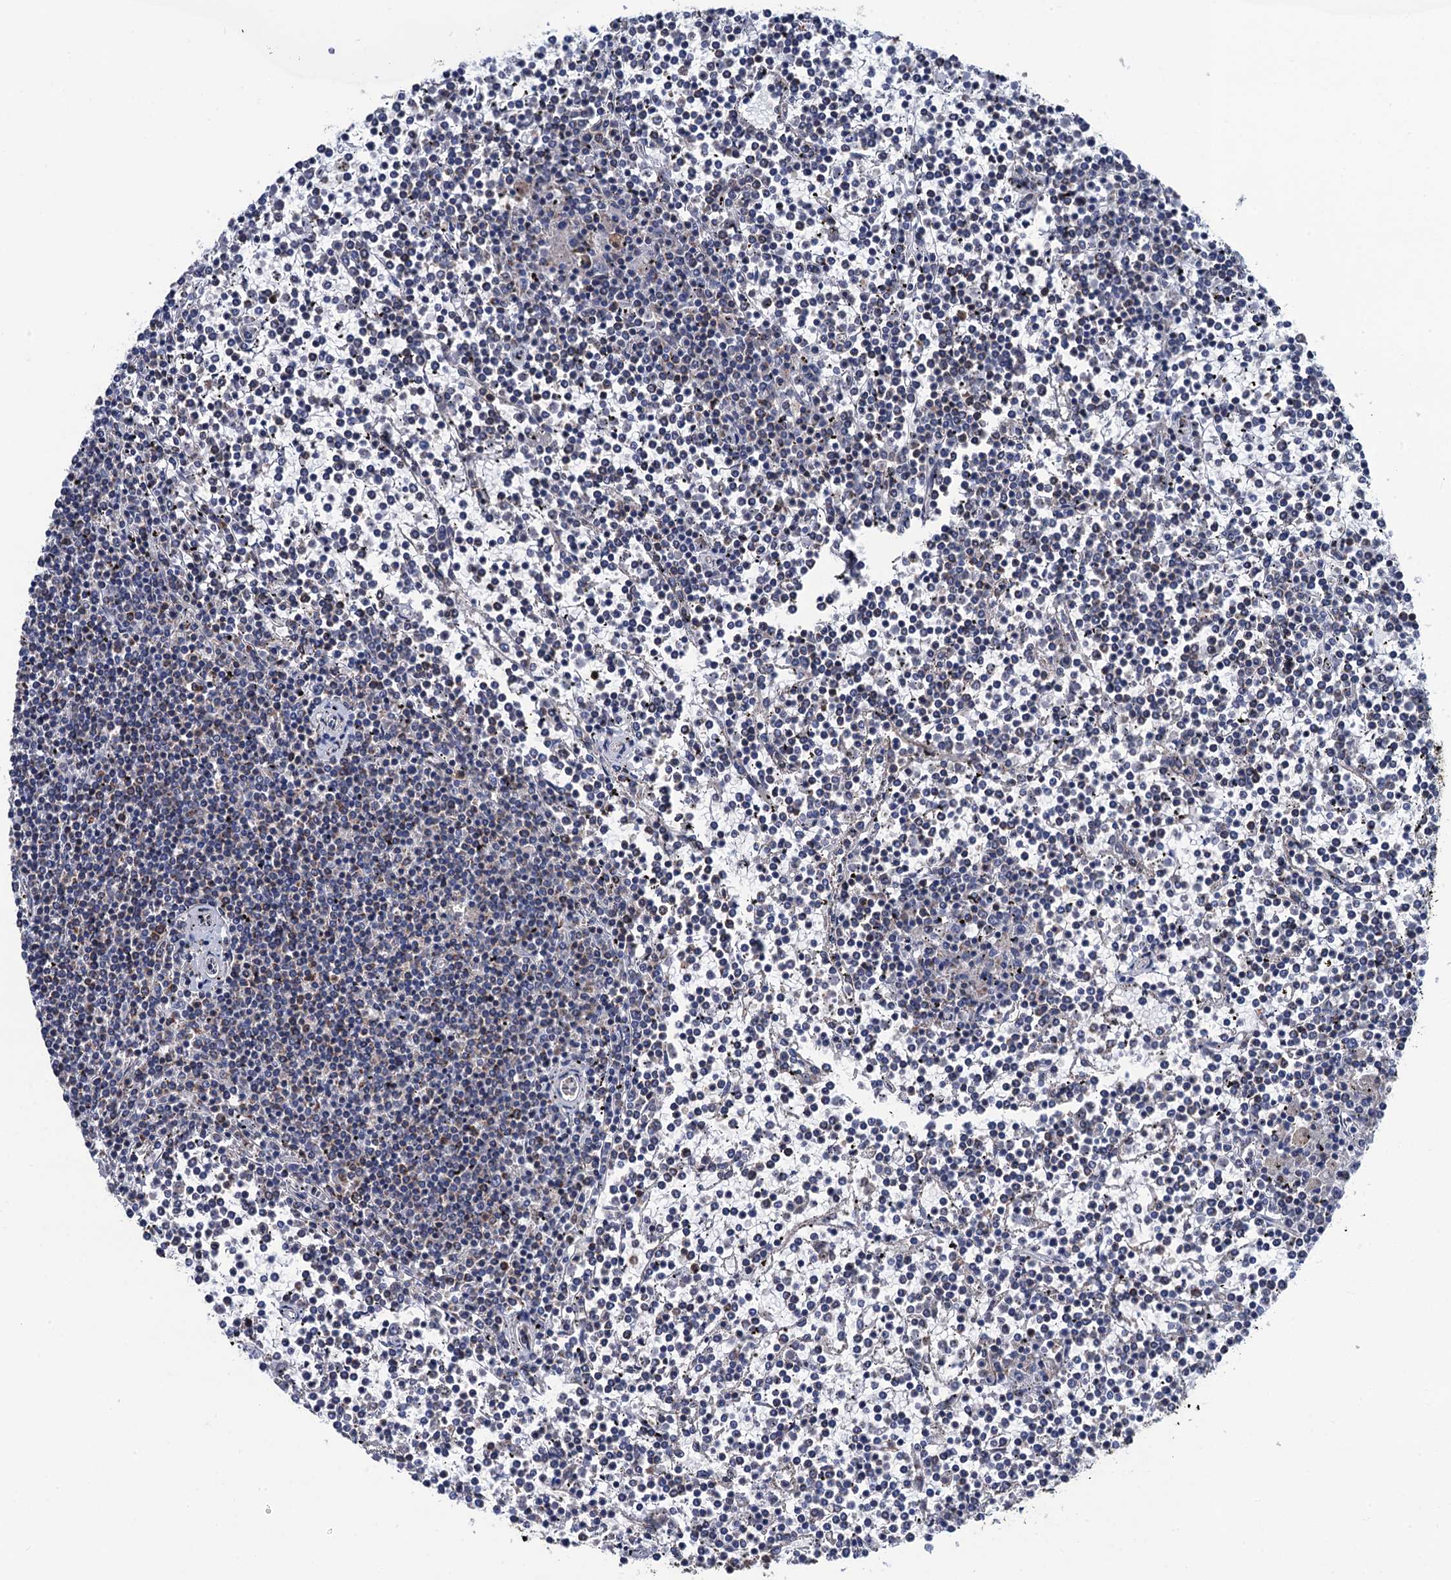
{"staining": {"intensity": "moderate", "quantity": "<25%", "location": "cytoplasmic/membranous"}, "tissue": "lymphoma", "cell_type": "Tumor cells", "image_type": "cancer", "snomed": [{"axis": "morphology", "description": "Malignant lymphoma, non-Hodgkin's type, Low grade"}, {"axis": "topography", "description": "Spleen"}], "caption": "Immunohistochemical staining of human lymphoma demonstrates moderate cytoplasmic/membranous protein staining in approximately <25% of tumor cells. (Brightfield microscopy of DAB IHC at high magnification).", "gene": "IVD", "patient": {"sex": "female", "age": 19}}